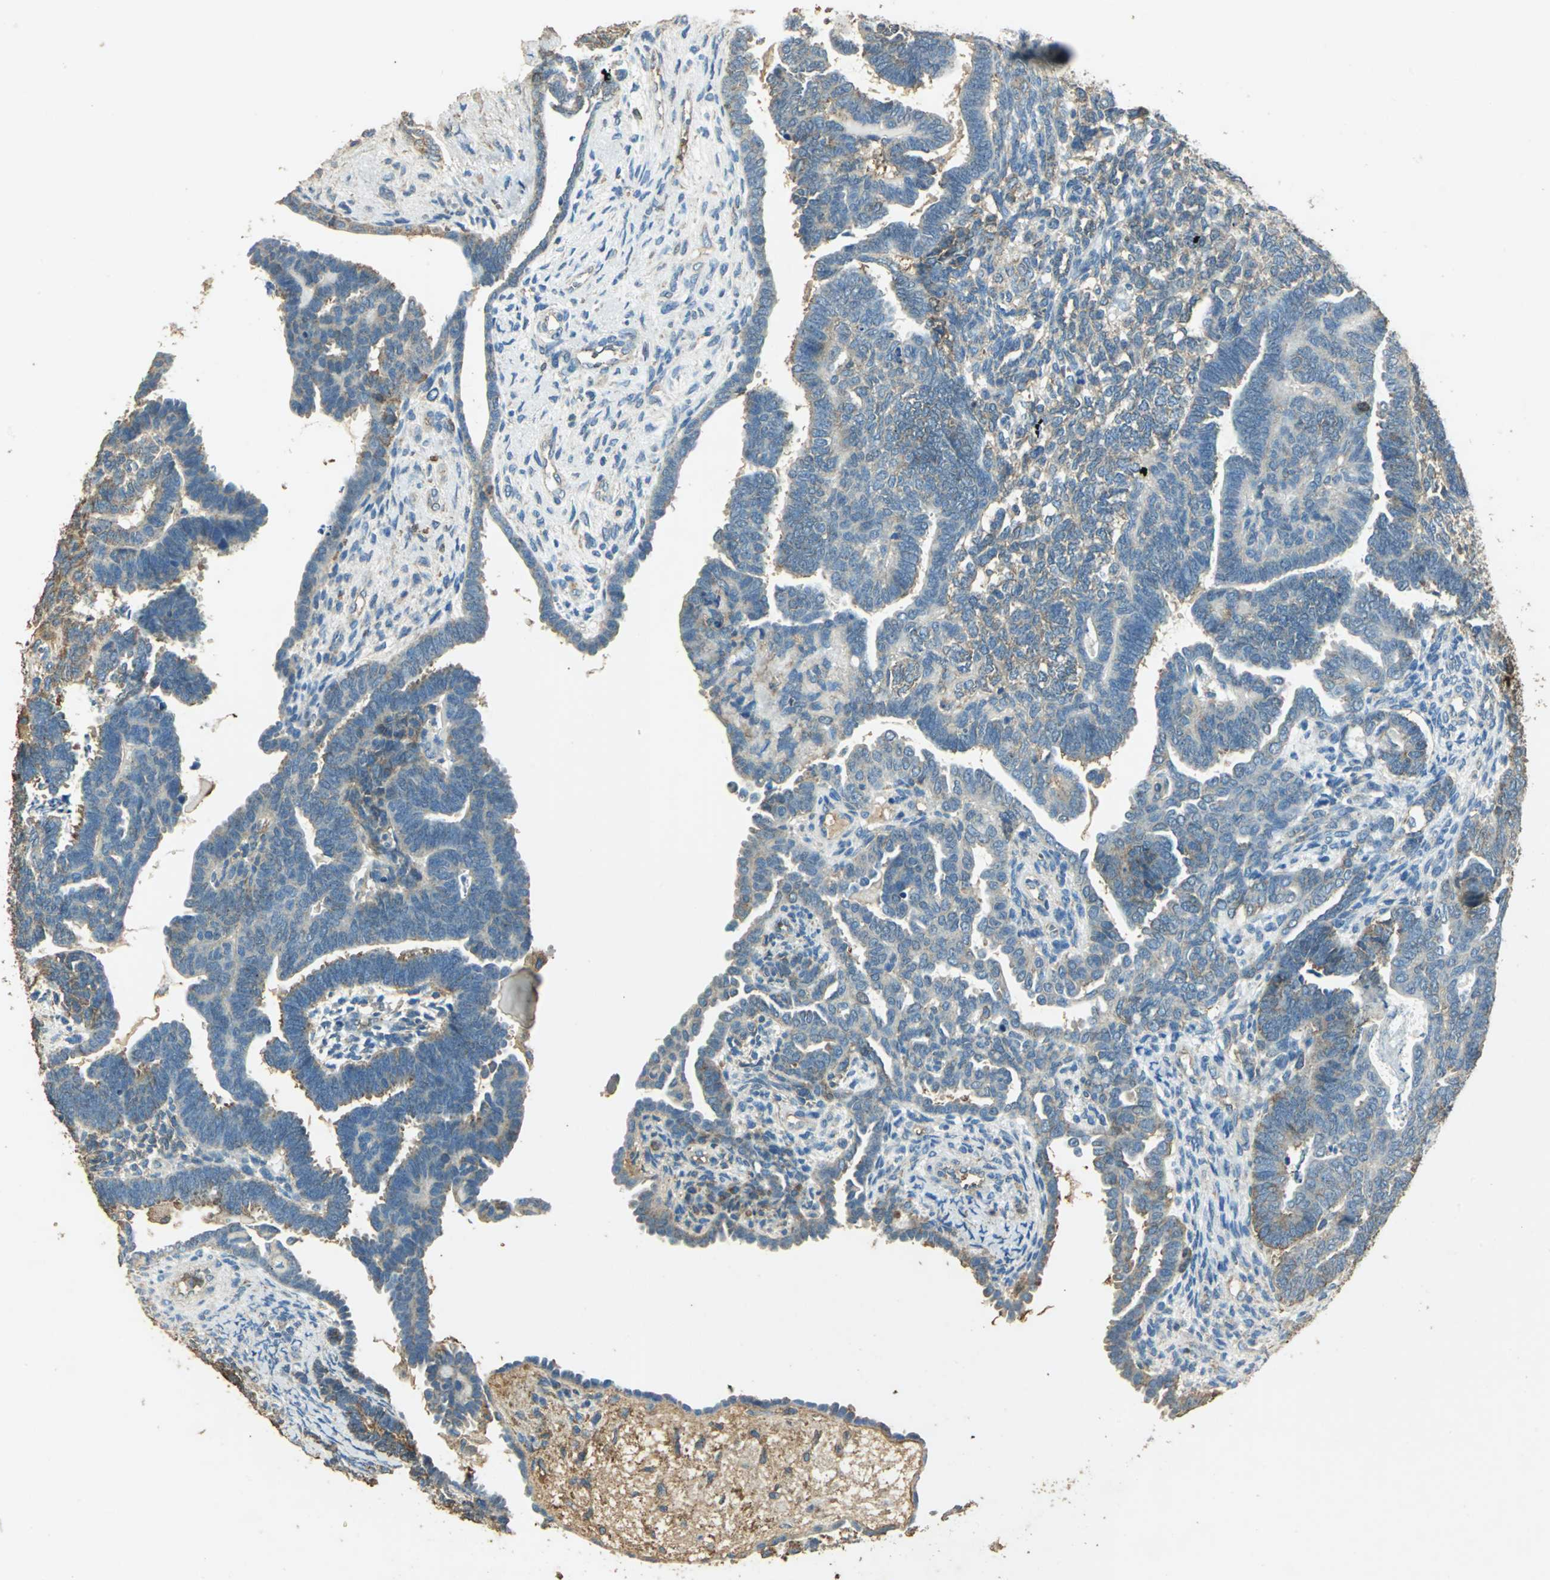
{"staining": {"intensity": "weak", "quantity": ">75%", "location": "cytoplasmic/membranous"}, "tissue": "endometrial cancer", "cell_type": "Tumor cells", "image_type": "cancer", "snomed": [{"axis": "morphology", "description": "Neoplasm, malignant, NOS"}, {"axis": "topography", "description": "Endometrium"}], "caption": "A micrograph of endometrial cancer (neoplasm (malignant)) stained for a protein shows weak cytoplasmic/membranous brown staining in tumor cells. (brown staining indicates protein expression, while blue staining denotes nuclei).", "gene": "TRAPPC2", "patient": {"sex": "female", "age": 74}}